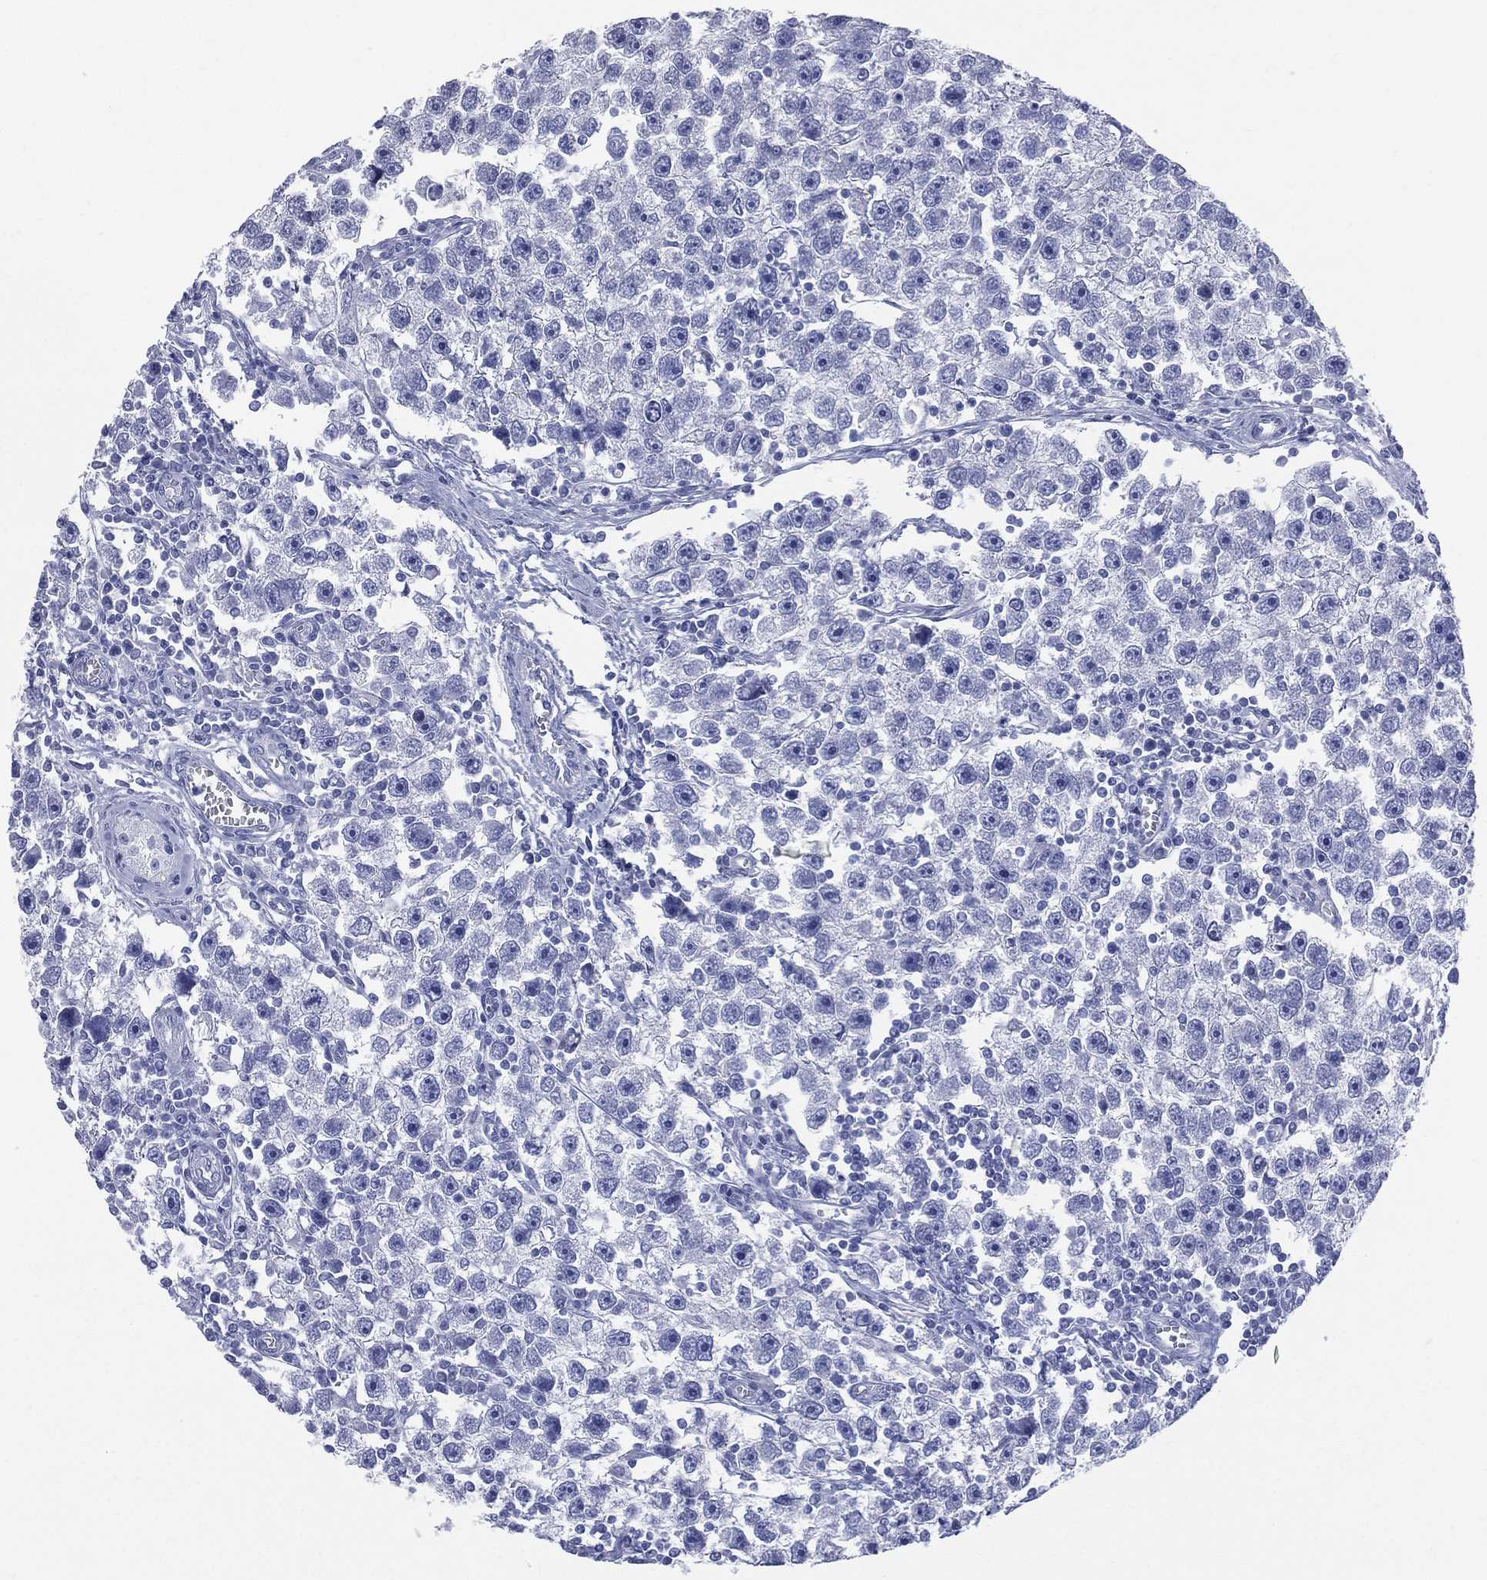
{"staining": {"intensity": "negative", "quantity": "none", "location": "none"}, "tissue": "testis cancer", "cell_type": "Tumor cells", "image_type": "cancer", "snomed": [{"axis": "morphology", "description": "Seminoma, NOS"}, {"axis": "topography", "description": "Testis"}], "caption": "Immunohistochemistry (IHC) of testis cancer exhibits no positivity in tumor cells.", "gene": "SYP", "patient": {"sex": "male", "age": 30}}